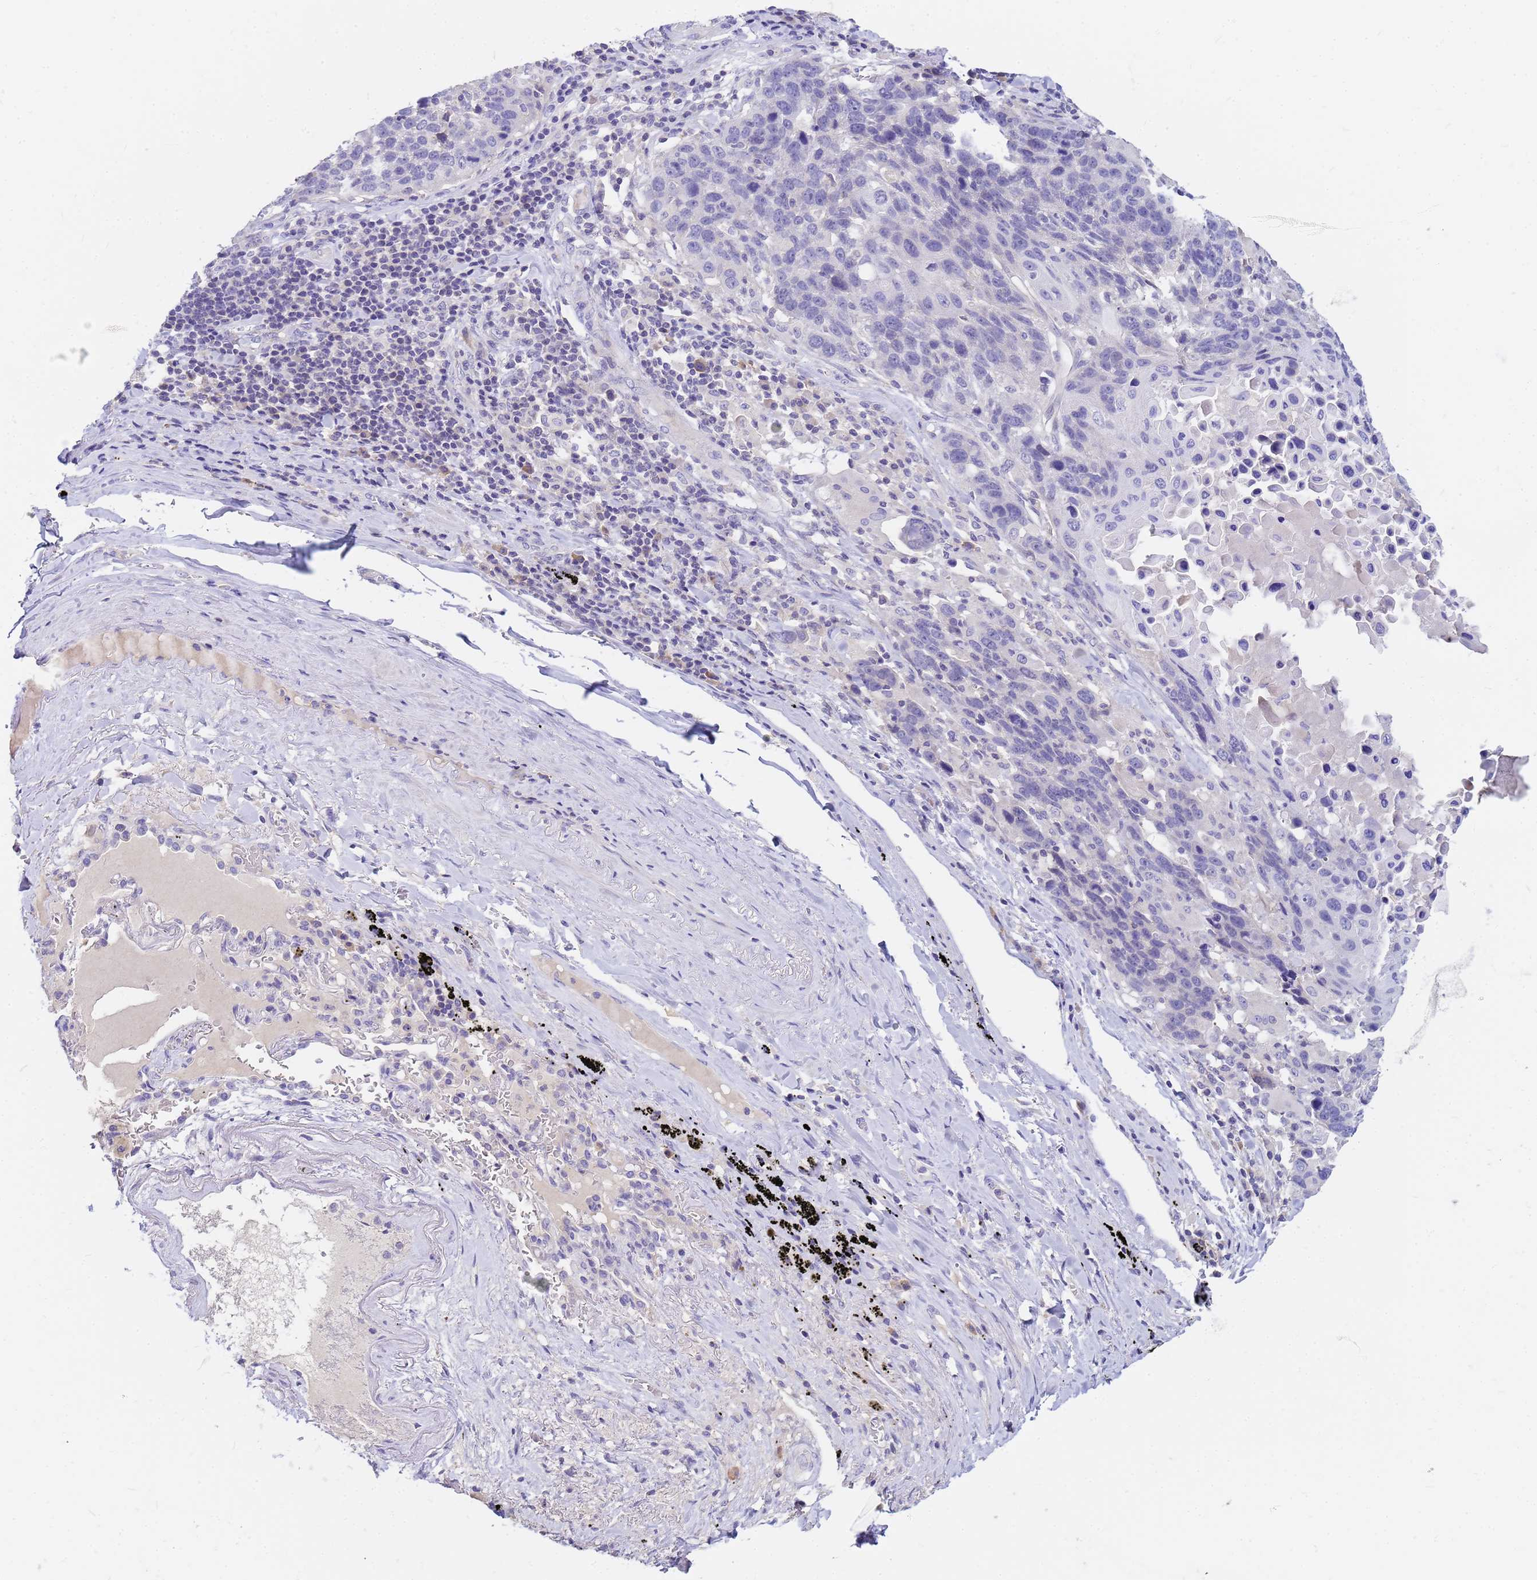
{"staining": {"intensity": "negative", "quantity": "none", "location": "none"}, "tissue": "lung cancer", "cell_type": "Tumor cells", "image_type": "cancer", "snomed": [{"axis": "morphology", "description": "Squamous cell carcinoma, NOS"}, {"axis": "topography", "description": "Lung"}], "caption": "Lung cancer stained for a protein using immunohistochemistry (IHC) demonstrates no positivity tumor cells.", "gene": "DPRX", "patient": {"sex": "male", "age": 66}}